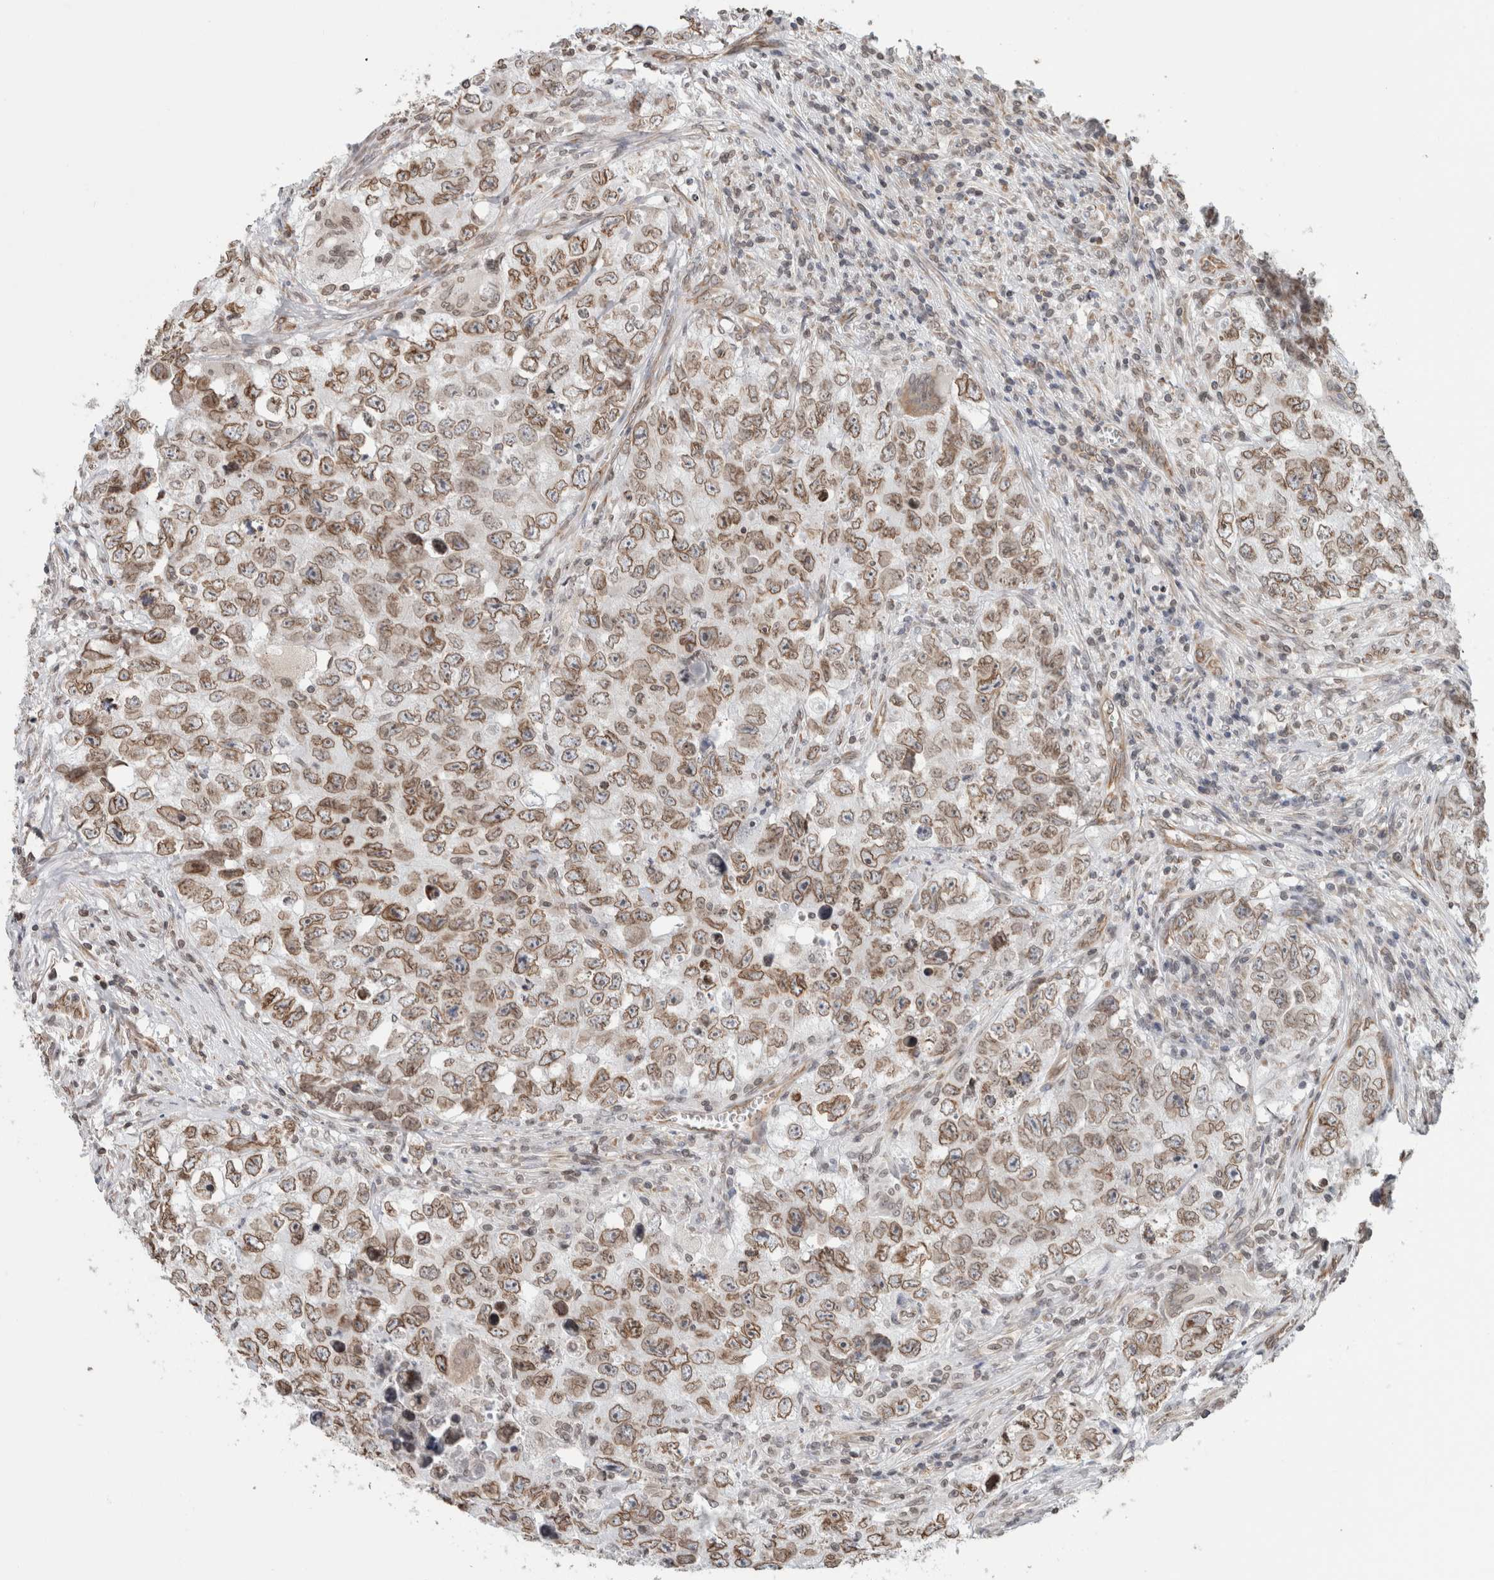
{"staining": {"intensity": "moderate", "quantity": ">75%", "location": "cytoplasmic/membranous,nuclear"}, "tissue": "testis cancer", "cell_type": "Tumor cells", "image_type": "cancer", "snomed": [{"axis": "morphology", "description": "Seminoma, NOS"}, {"axis": "morphology", "description": "Carcinoma, Embryonal, NOS"}, {"axis": "topography", "description": "Testis"}], "caption": "IHC staining of embryonal carcinoma (testis), which demonstrates medium levels of moderate cytoplasmic/membranous and nuclear expression in approximately >75% of tumor cells indicating moderate cytoplasmic/membranous and nuclear protein expression. The staining was performed using DAB (brown) for protein detection and nuclei were counterstained in hematoxylin (blue).", "gene": "RBMX2", "patient": {"sex": "male", "age": 43}}